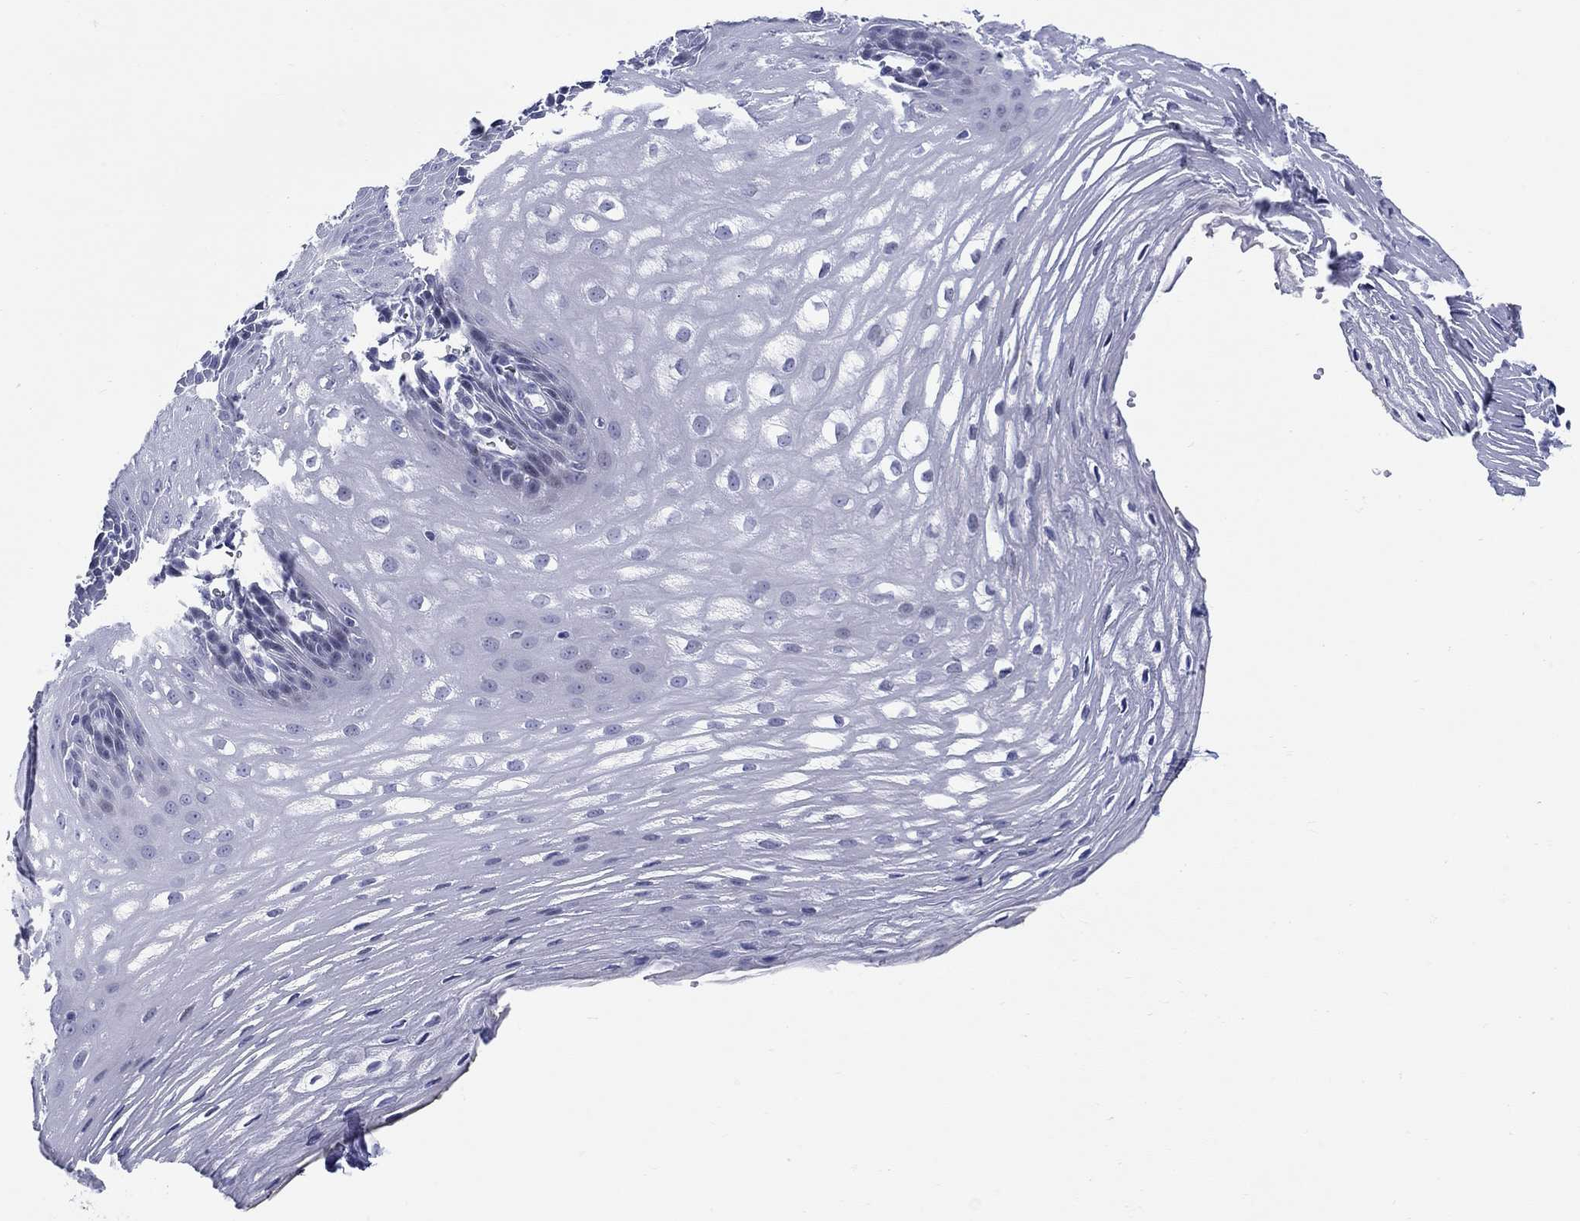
{"staining": {"intensity": "negative", "quantity": "none", "location": "none"}, "tissue": "esophagus", "cell_type": "Squamous epithelial cells", "image_type": "normal", "snomed": [{"axis": "morphology", "description": "Normal tissue, NOS"}, {"axis": "topography", "description": "Esophagus"}], "caption": "Immunohistochemistry of benign esophagus reveals no expression in squamous epithelial cells. (DAB (3,3'-diaminobenzidine) immunohistochemistry (IHC) visualized using brightfield microscopy, high magnification).", "gene": "CRYGS", "patient": {"sex": "male", "age": 72}}